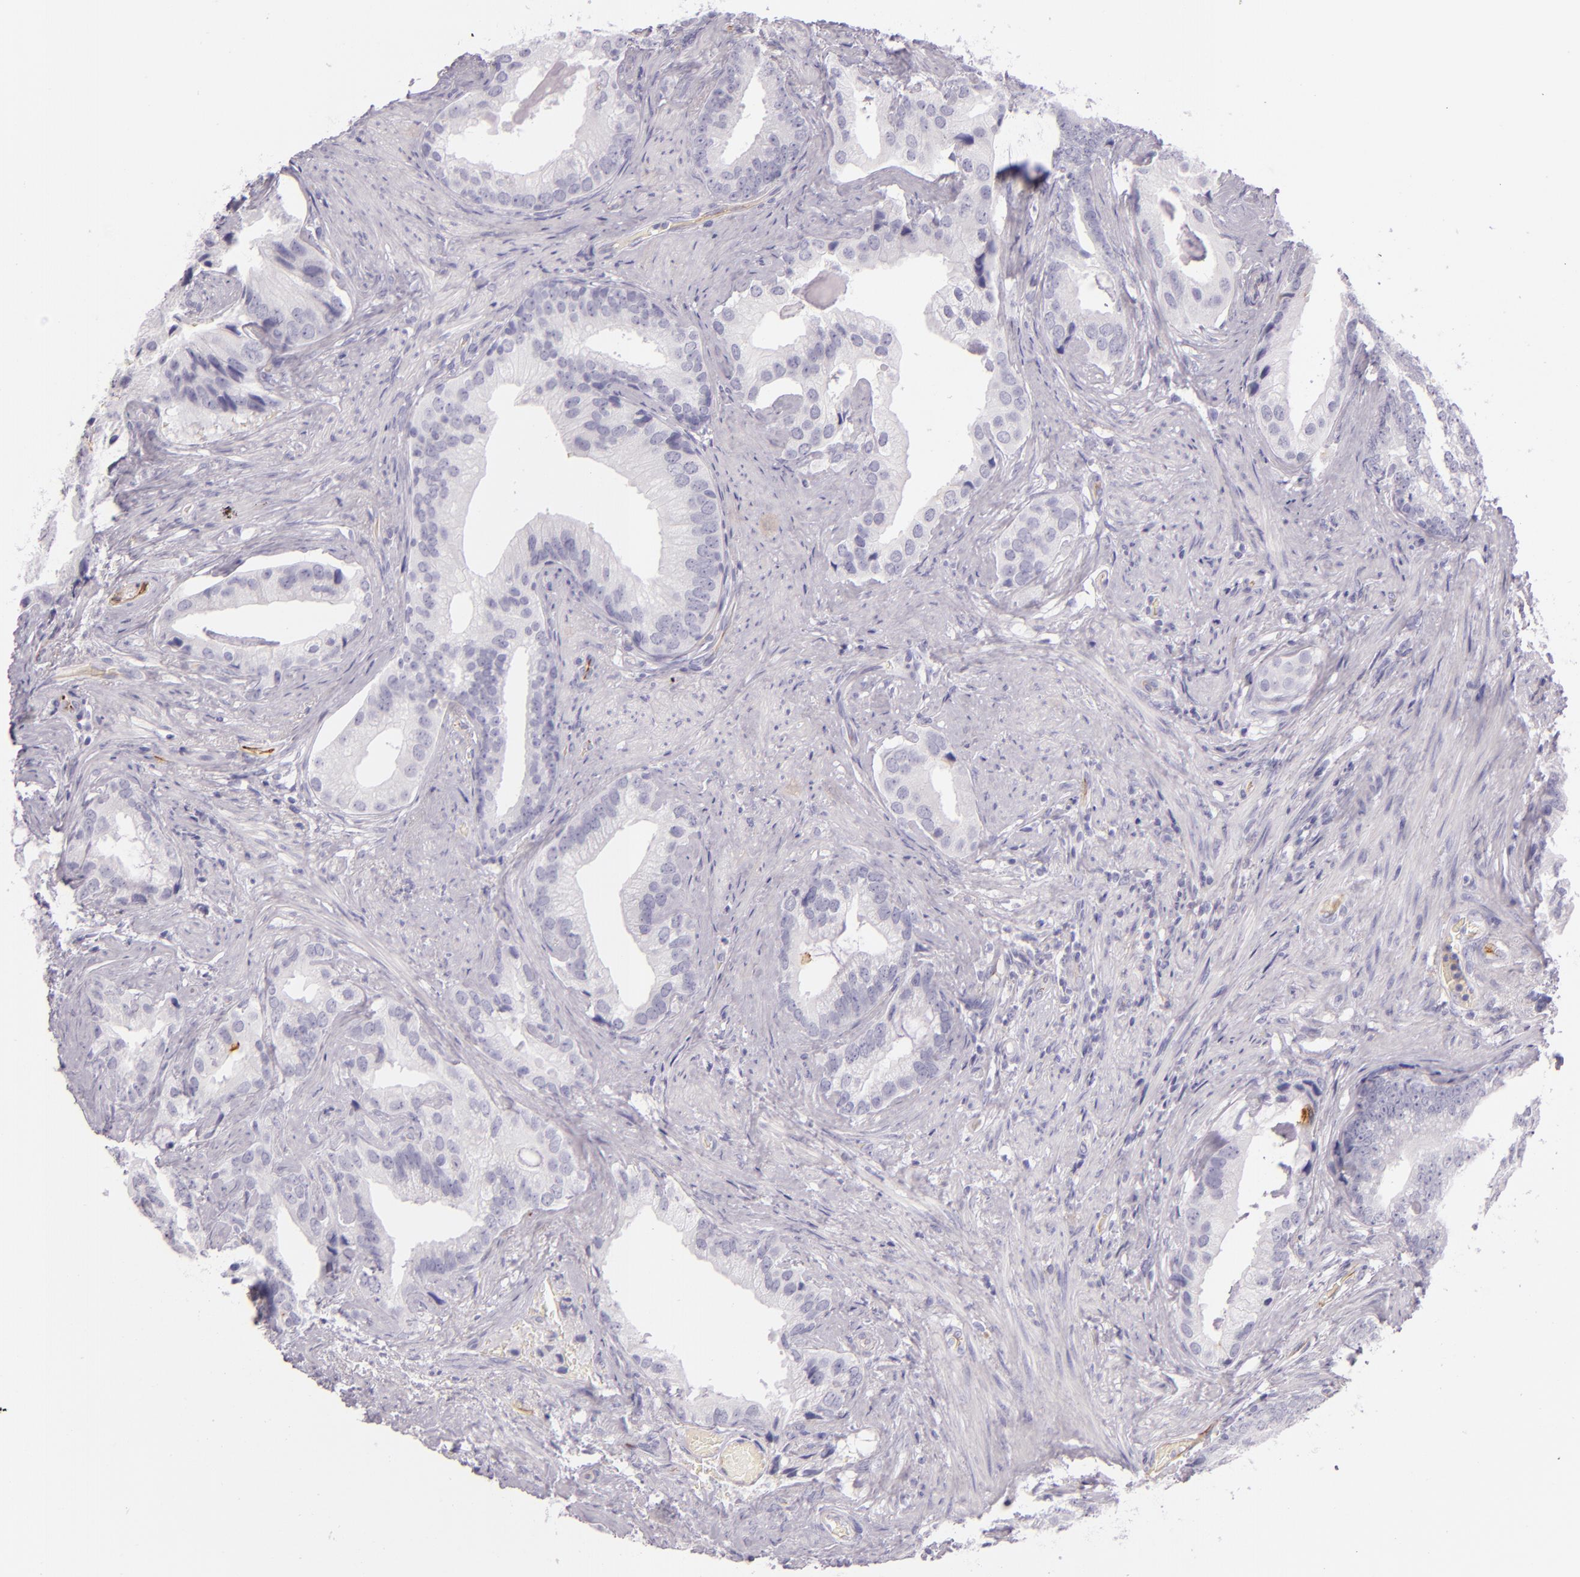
{"staining": {"intensity": "negative", "quantity": "none", "location": "none"}, "tissue": "prostate cancer", "cell_type": "Tumor cells", "image_type": "cancer", "snomed": [{"axis": "morphology", "description": "Adenocarcinoma, Low grade"}, {"axis": "topography", "description": "Prostate"}], "caption": "This is an immunohistochemistry (IHC) image of human prostate cancer (low-grade adenocarcinoma). There is no staining in tumor cells.", "gene": "ICAM1", "patient": {"sex": "male", "age": 71}}